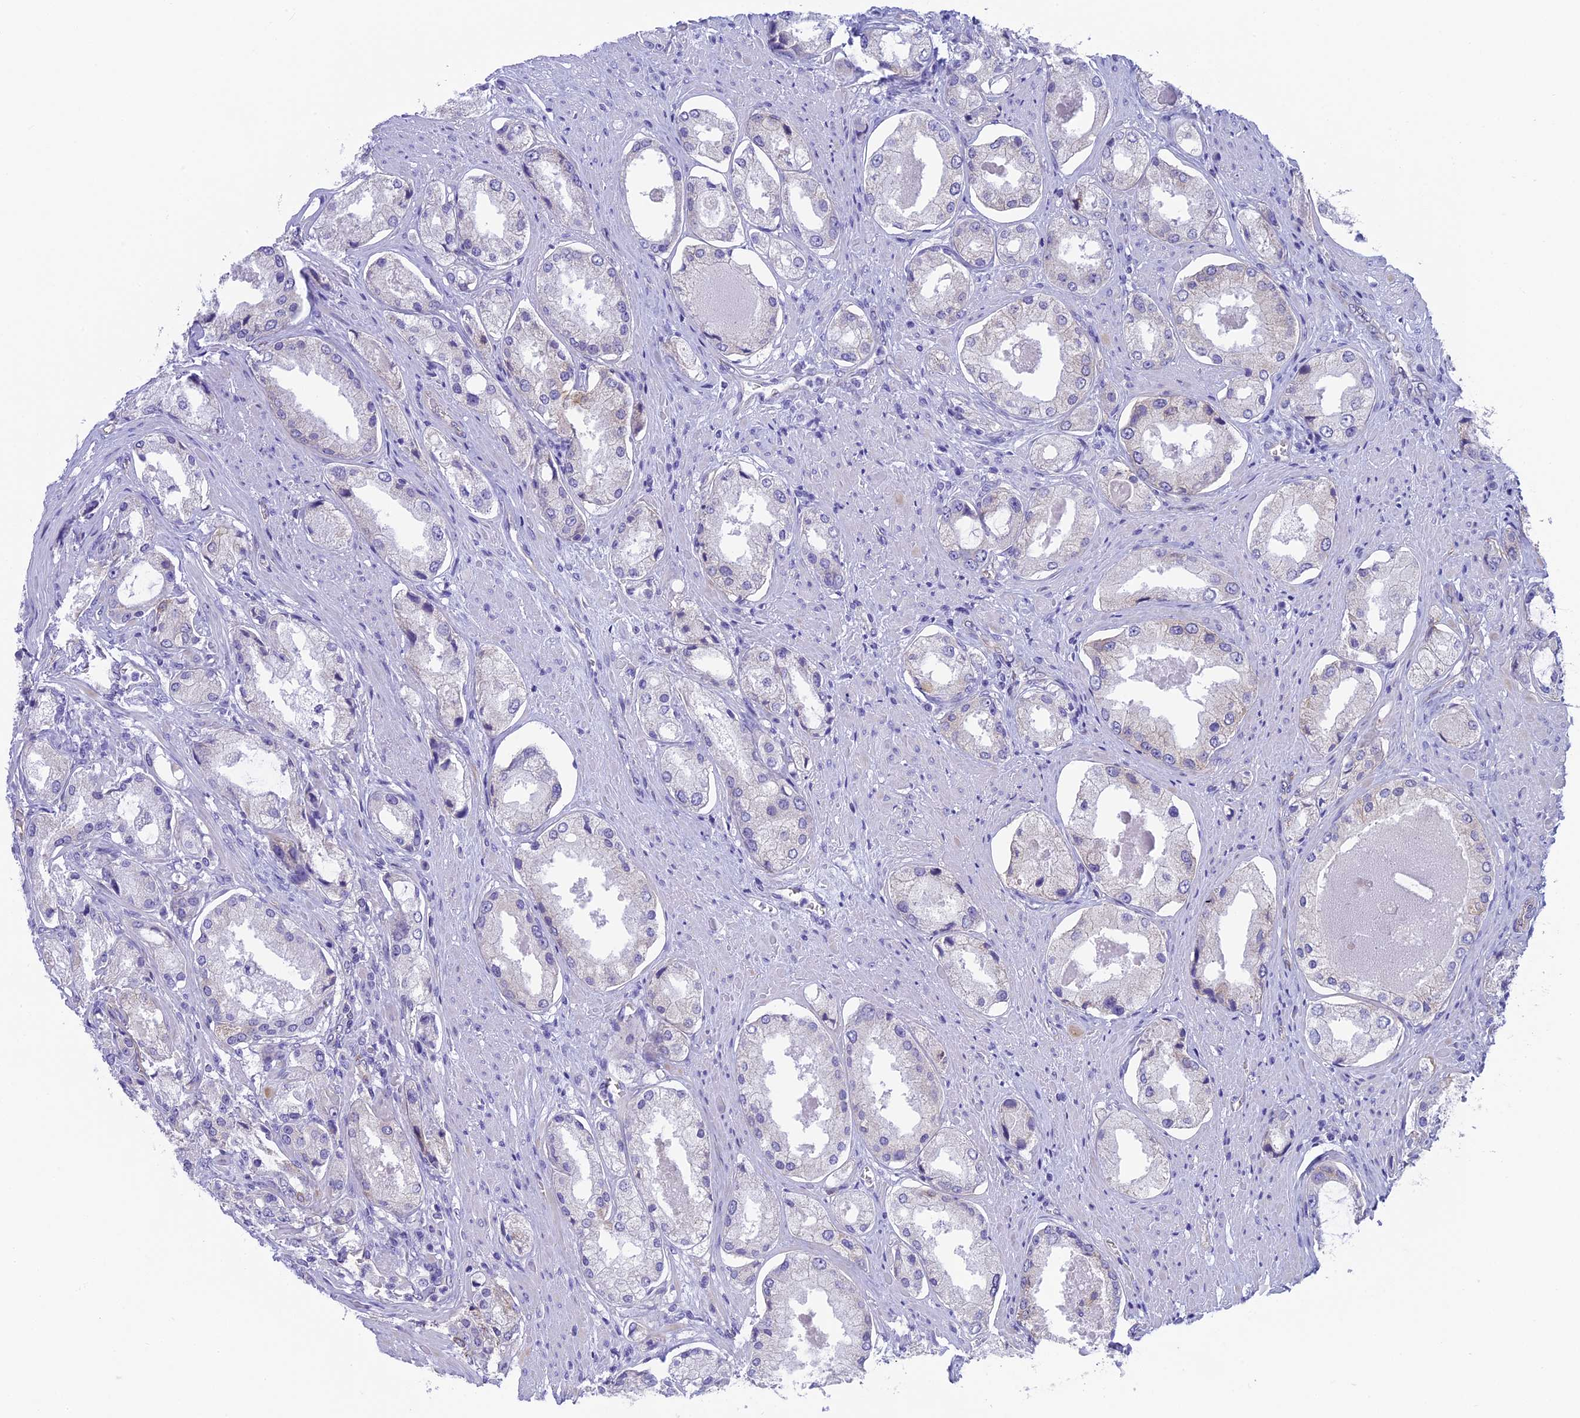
{"staining": {"intensity": "negative", "quantity": "none", "location": "none"}, "tissue": "prostate cancer", "cell_type": "Tumor cells", "image_type": "cancer", "snomed": [{"axis": "morphology", "description": "Adenocarcinoma, Low grade"}, {"axis": "topography", "description": "Prostate"}], "caption": "IHC image of human prostate cancer (adenocarcinoma (low-grade)) stained for a protein (brown), which demonstrates no staining in tumor cells.", "gene": "TACSTD2", "patient": {"sex": "male", "age": 68}}